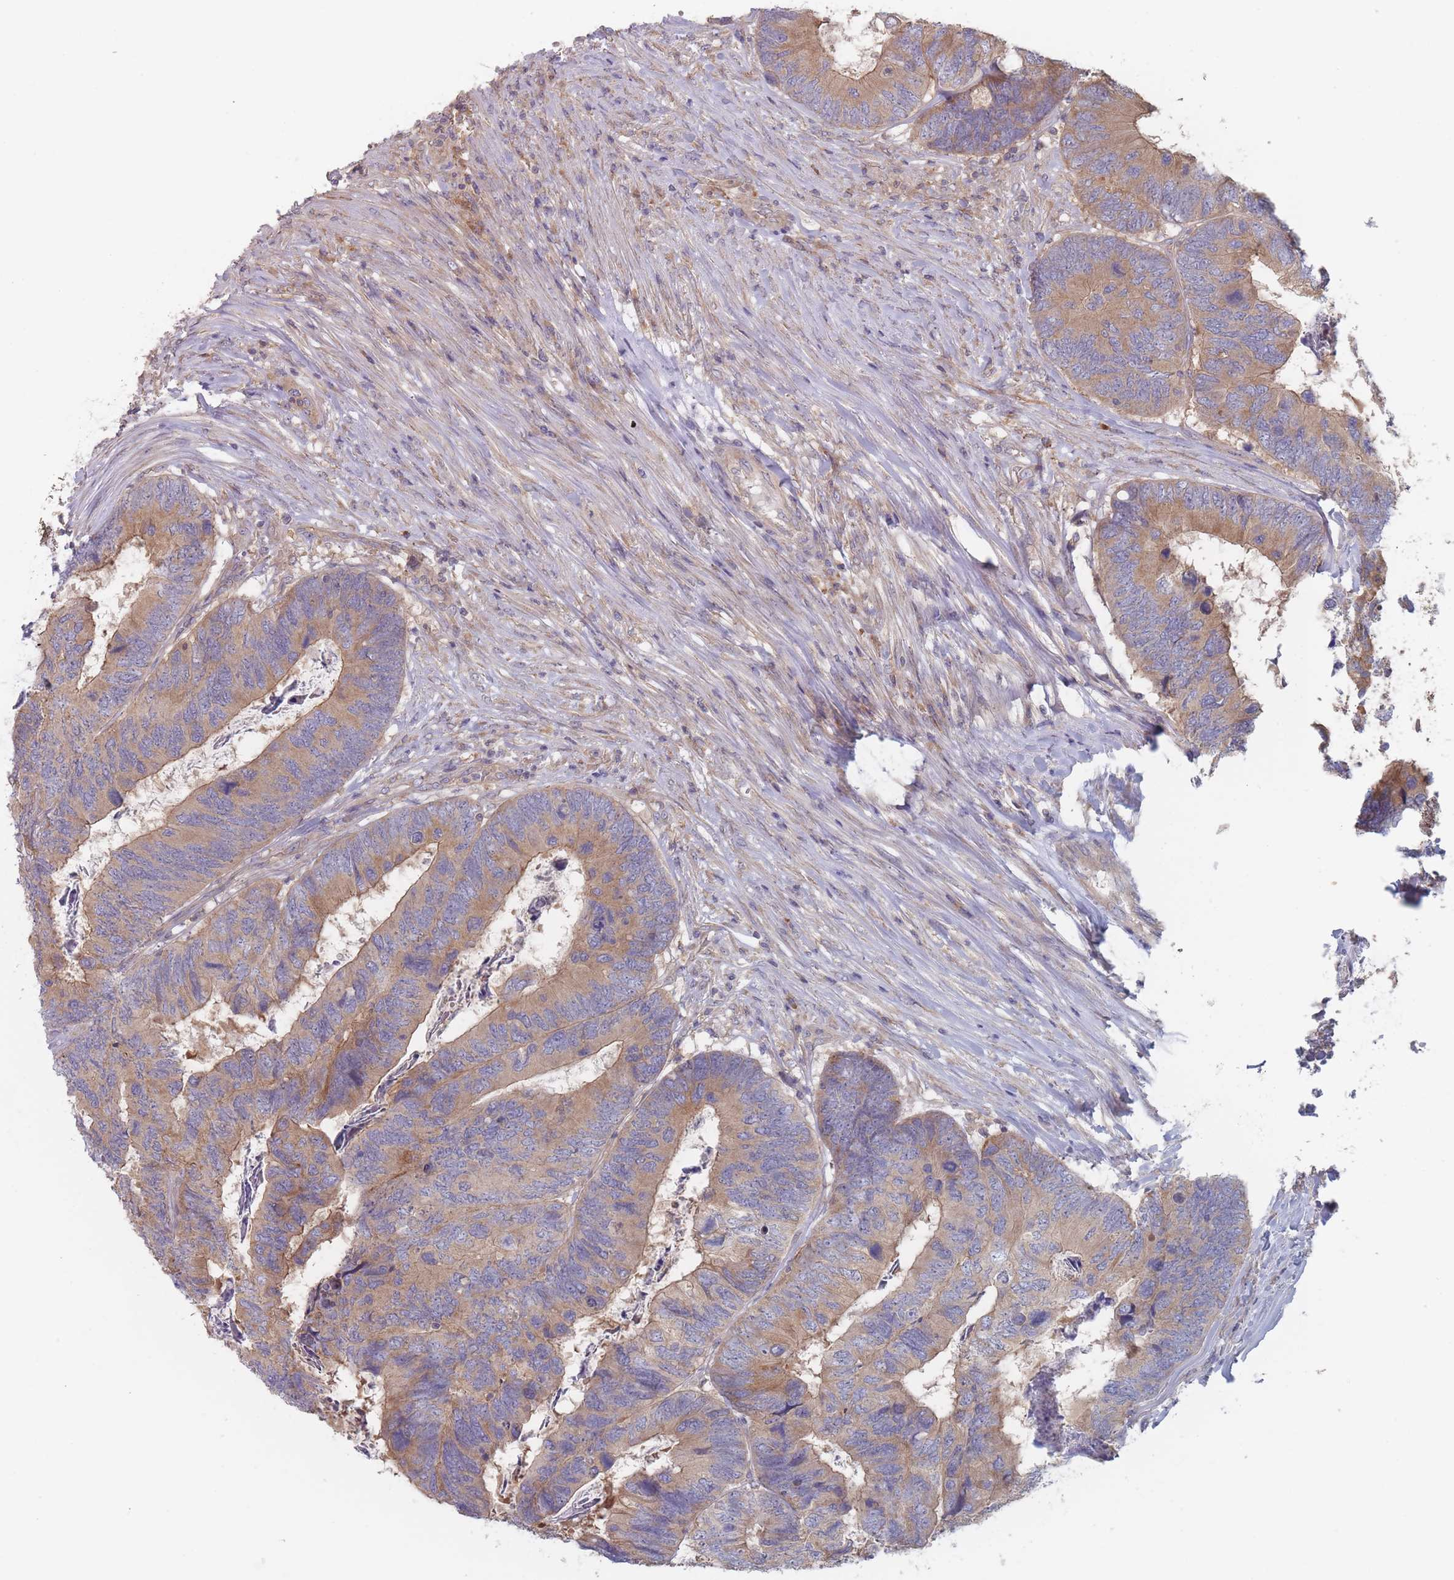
{"staining": {"intensity": "moderate", "quantity": "25%-75%", "location": "cytoplasmic/membranous"}, "tissue": "colorectal cancer", "cell_type": "Tumor cells", "image_type": "cancer", "snomed": [{"axis": "morphology", "description": "Adenocarcinoma, NOS"}, {"axis": "topography", "description": "Colon"}], "caption": "This image exhibits immunohistochemistry staining of human adenocarcinoma (colorectal), with medium moderate cytoplasmic/membranous expression in about 25%-75% of tumor cells.", "gene": "EFCC1", "patient": {"sex": "female", "age": 67}}